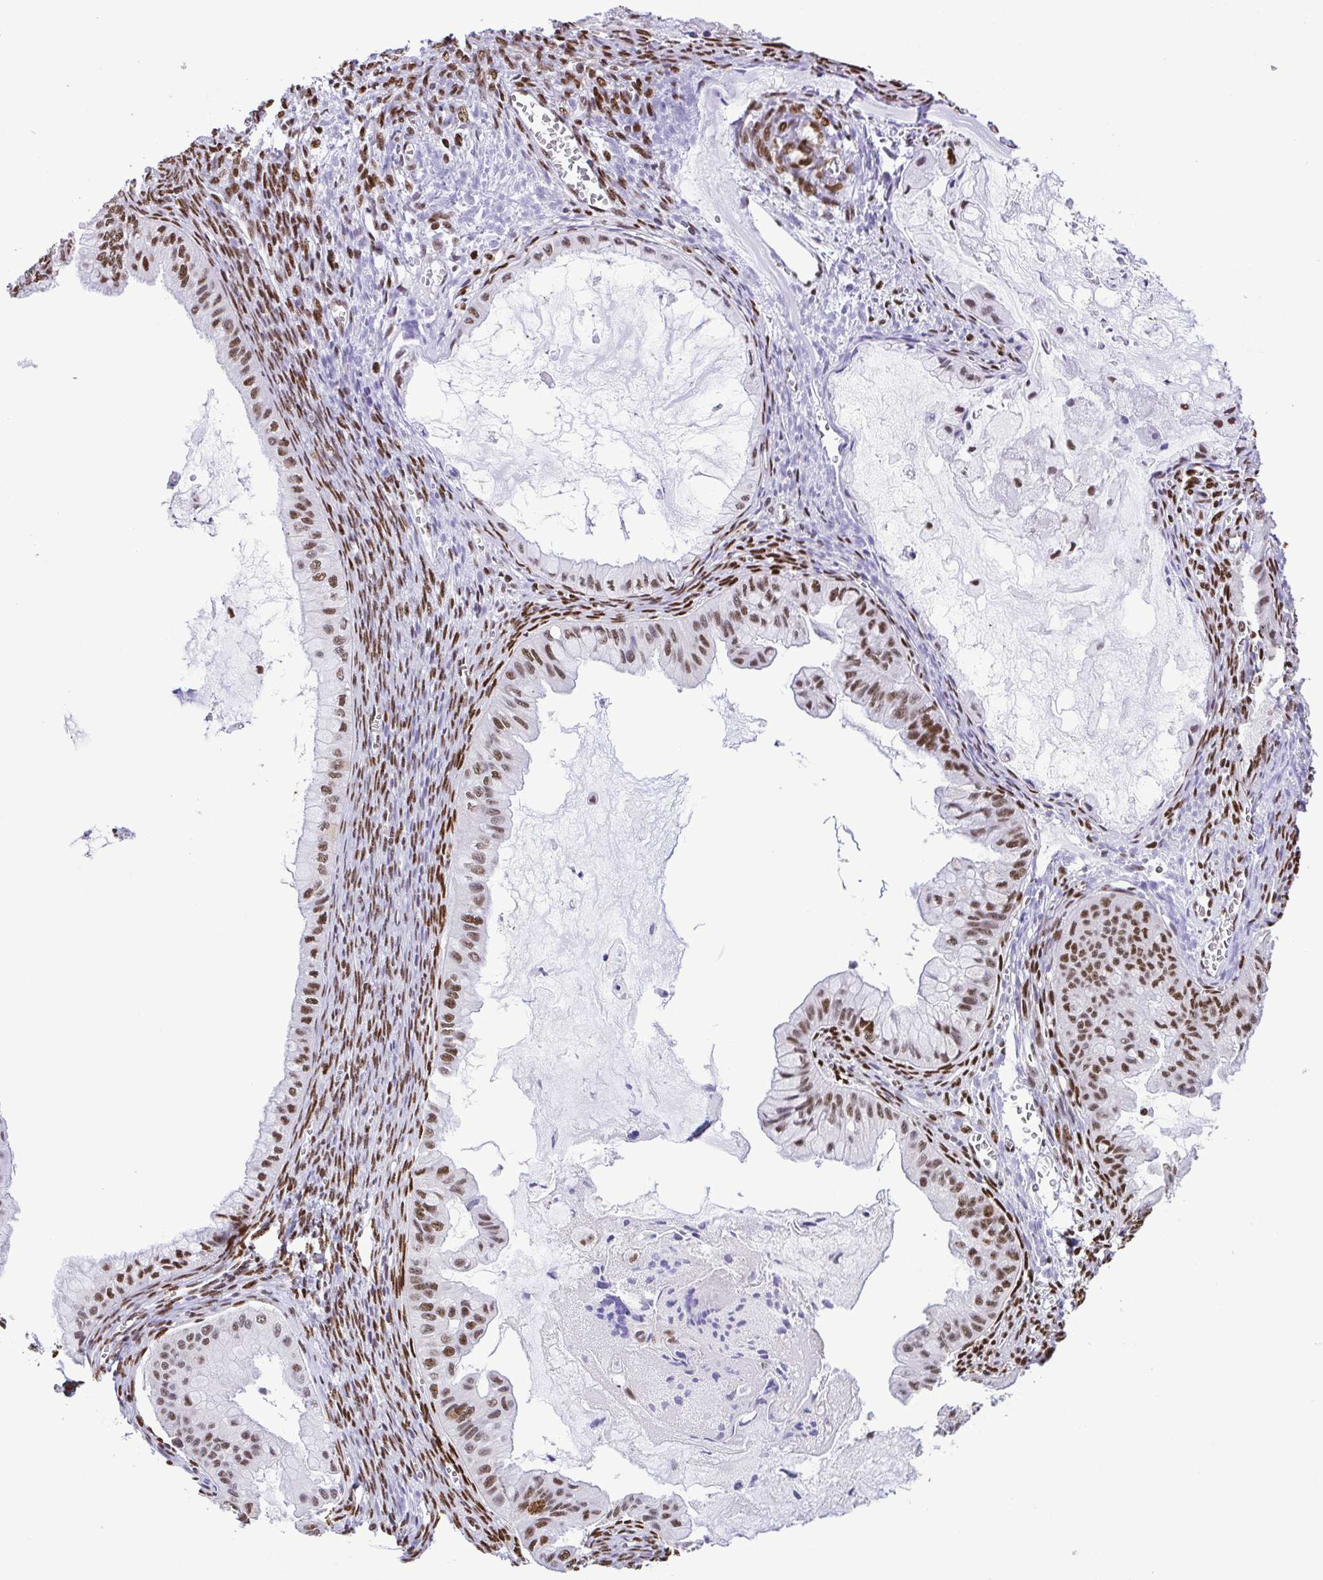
{"staining": {"intensity": "moderate", "quantity": ">75%", "location": "nuclear"}, "tissue": "ovarian cancer", "cell_type": "Tumor cells", "image_type": "cancer", "snomed": [{"axis": "morphology", "description": "Cystadenocarcinoma, mucinous, NOS"}, {"axis": "topography", "description": "Ovary"}], "caption": "The image reveals staining of ovarian cancer, revealing moderate nuclear protein expression (brown color) within tumor cells.", "gene": "TRIM28", "patient": {"sex": "female", "age": 72}}